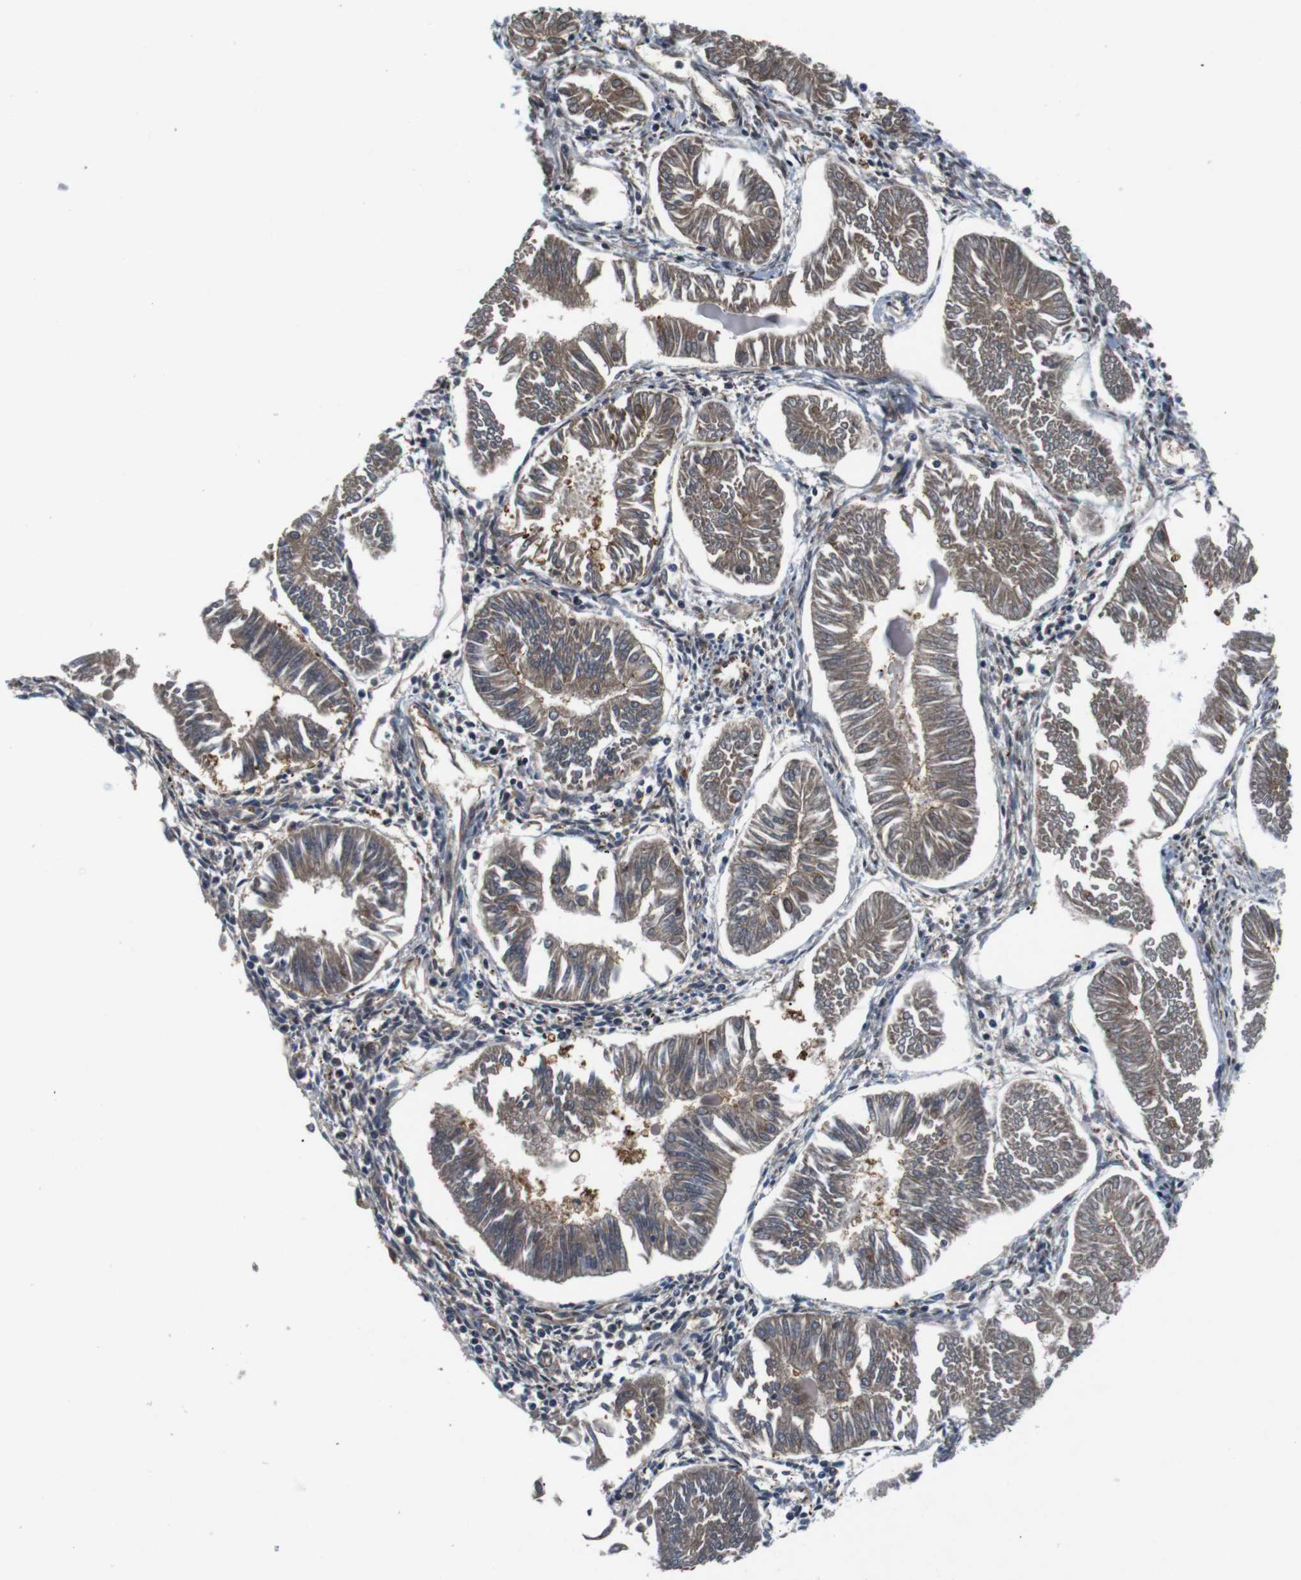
{"staining": {"intensity": "moderate", "quantity": ">75%", "location": "cytoplasmic/membranous"}, "tissue": "endometrial cancer", "cell_type": "Tumor cells", "image_type": "cancer", "snomed": [{"axis": "morphology", "description": "Adenocarcinoma, NOS"}, {"axis": "topography", "description": "Endometrium"}], "caption": "Protein staining shows moderate cytoplasmic/membranous positivity in approximately >75% of tumor cells in endometrial adenocarcinoma.", "gene": "JAK1", "patient": {"sex": "female", "age": 53}}